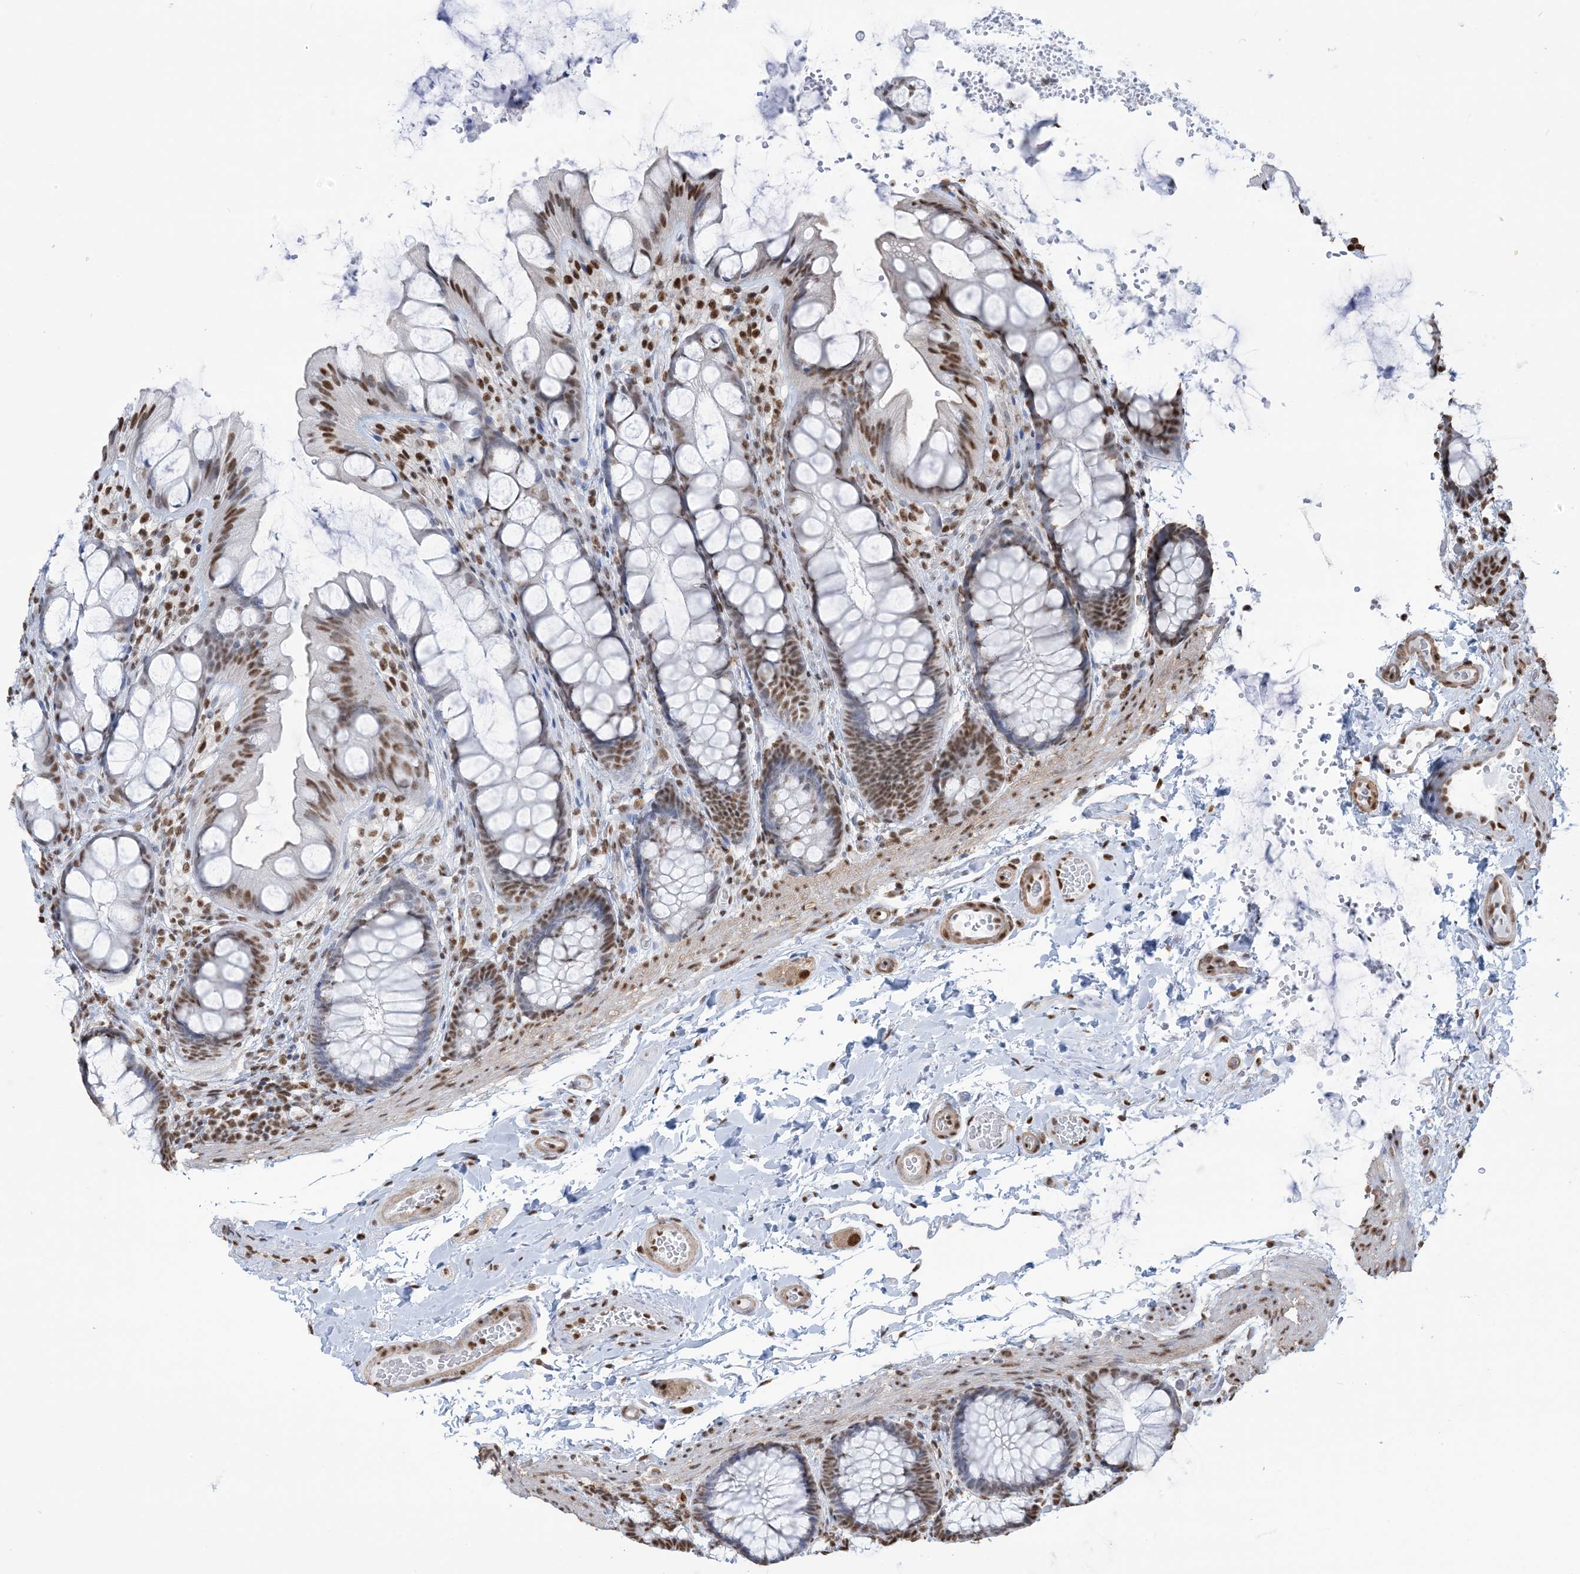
{"staining": {"intensity": "moderate", "quantity": ">75%", "location": "nuclear"}, "tissue": "colon", "cell_type": "Endothelial cells", "image_type": "normal", "snomed": [{"axis": "morphology", "description": "Normal tissue, NOS"}, {"axis": "topography", "description": "Colon"}], "caption": "Protein expression analysis of unremarkable colon shows moderate nuclear positivity in approximately >75% of endothelial cells.", "gene": "ZNF792", "patient": {"sex": "male", "age": 47}}